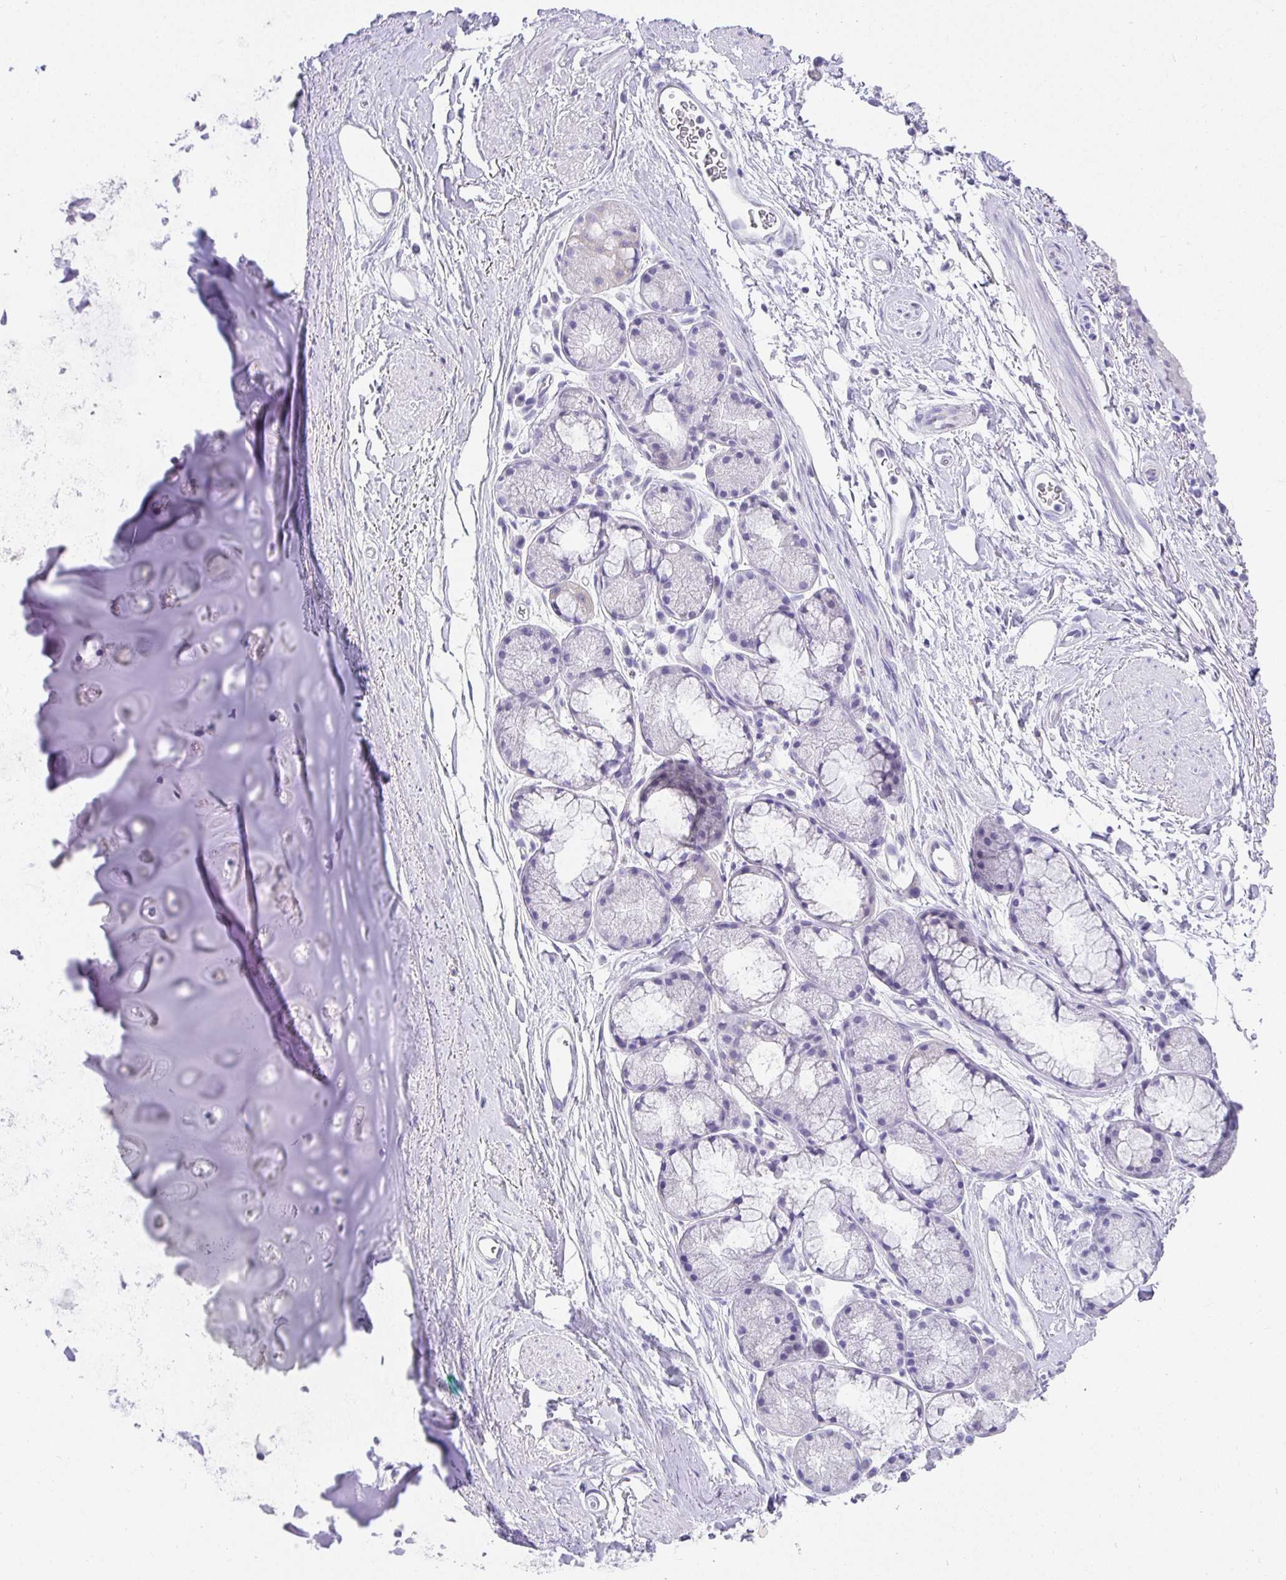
{"staining": {"intensity": "negative", "quantity": "none", "location": "none"}, "tissue": "adipose tissue", "cell_type": "Adipocytes", "image_type": "normal", "snomed": [{"axis": "morphology", "description": "Normal tissue, NOS"}, {"axis": "topography", "description": "Lymph node"}, {"axis": "topography", "description": "Cartilage tissue"}, {"axis": "topography", "description": "Bronchus"}], "caption": "This is a photomicrograph of immunohistochemistry (IHC) staining of benign adipose tissue, which shows no expression in adipocytes.", "gene": "CHAT", "patient": {"sex": "female", "age": 70}}